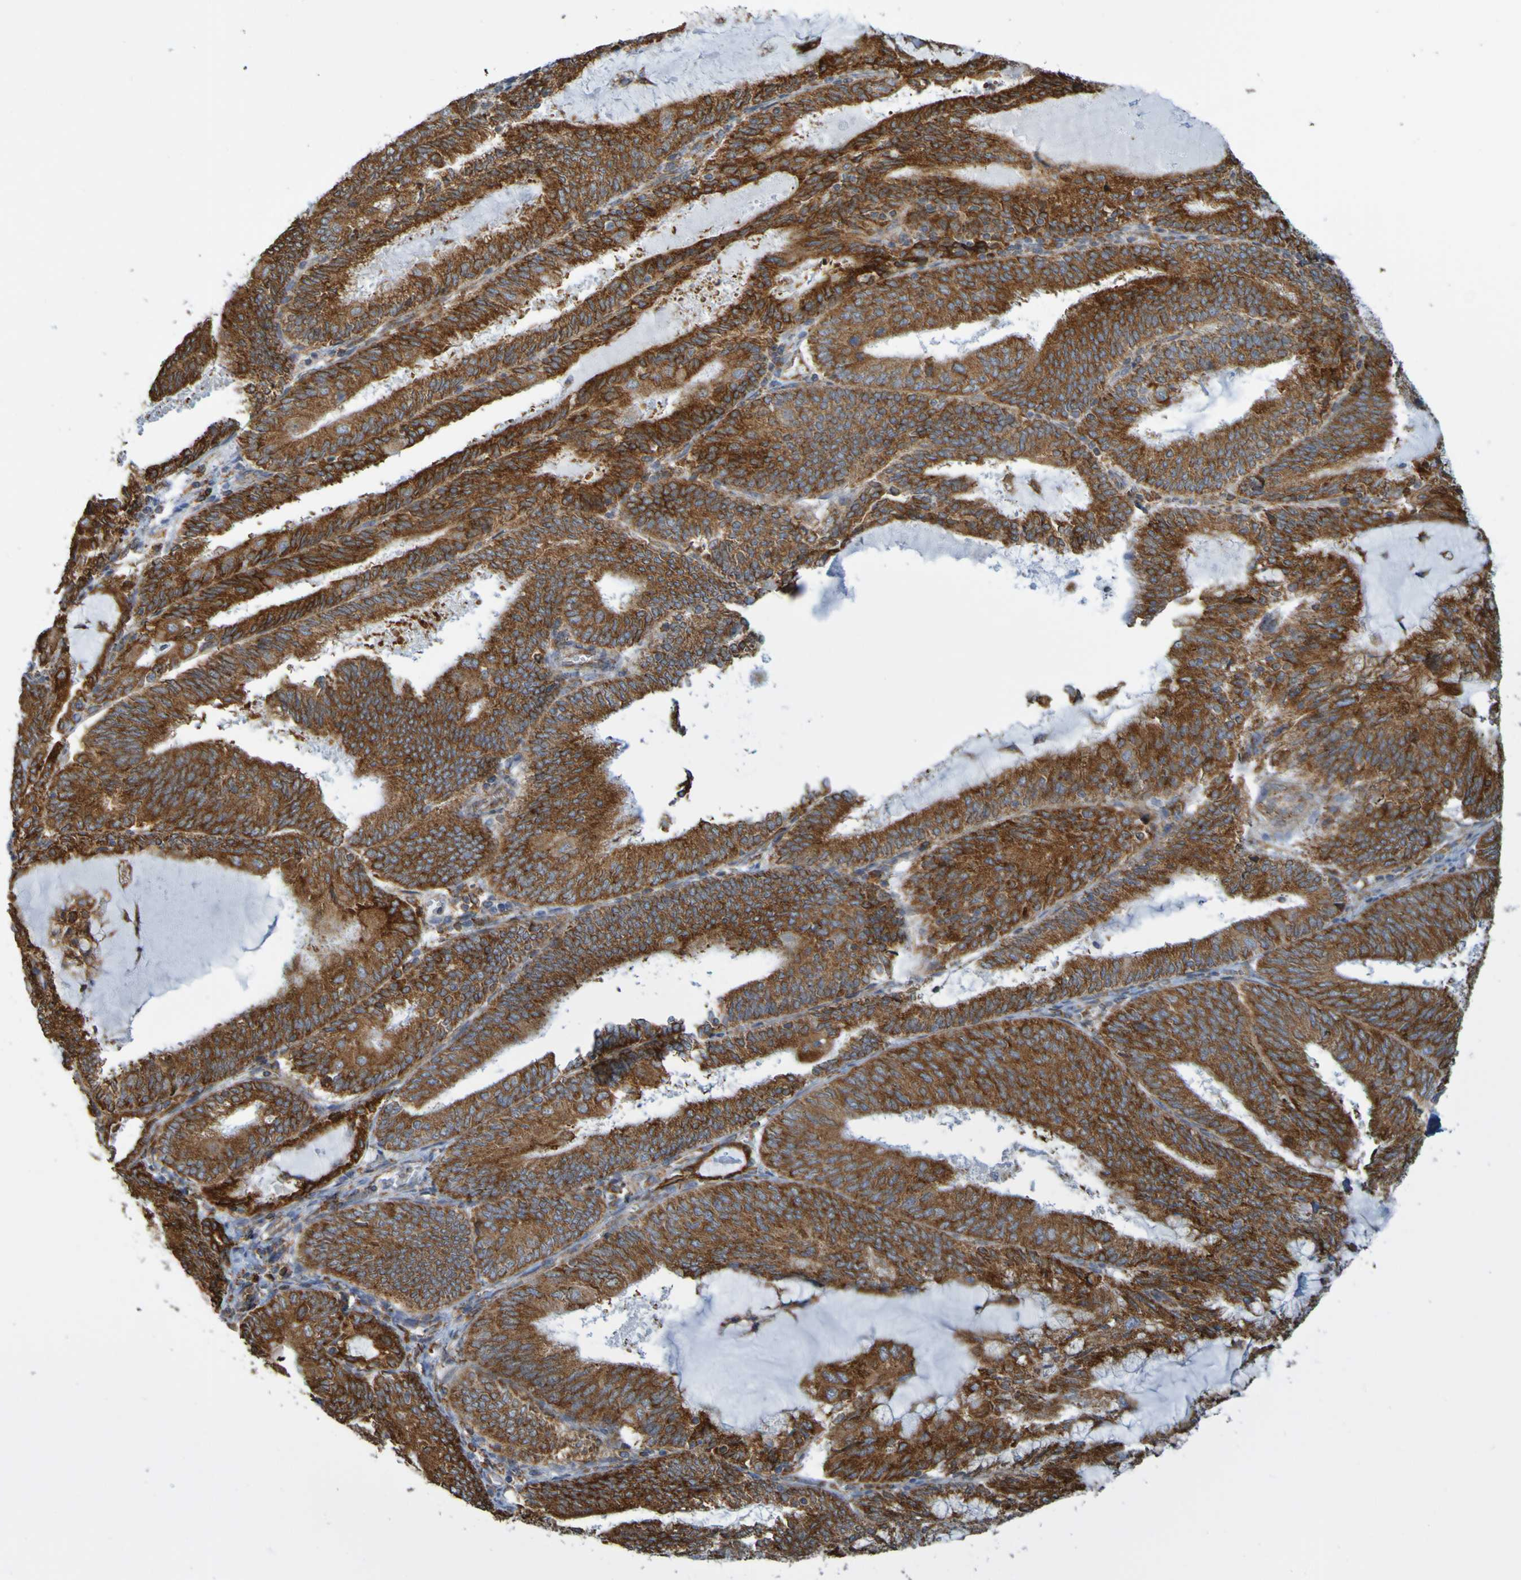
{"staining": {"intensity": "strong", "quantity": "<25%", "location": "cytoplasmic/membranous"}, "tissue": "endometrial cancer", "cell_type": "Tumor cells", "image_type": "cancer", "snomed": [{"axis": "morphology", "description": "Adenocarcinoma, NOS"}, {"axis": "topography", "description": "Endometrium"}], "caption": "Endometrial cancer stained with a brown dye displays strong cytoplasmic/membranous positive staining in approximately <25% of tumor cells.", "gene": "PDIA3", "patient": {"sex": "female", "age": 81}}